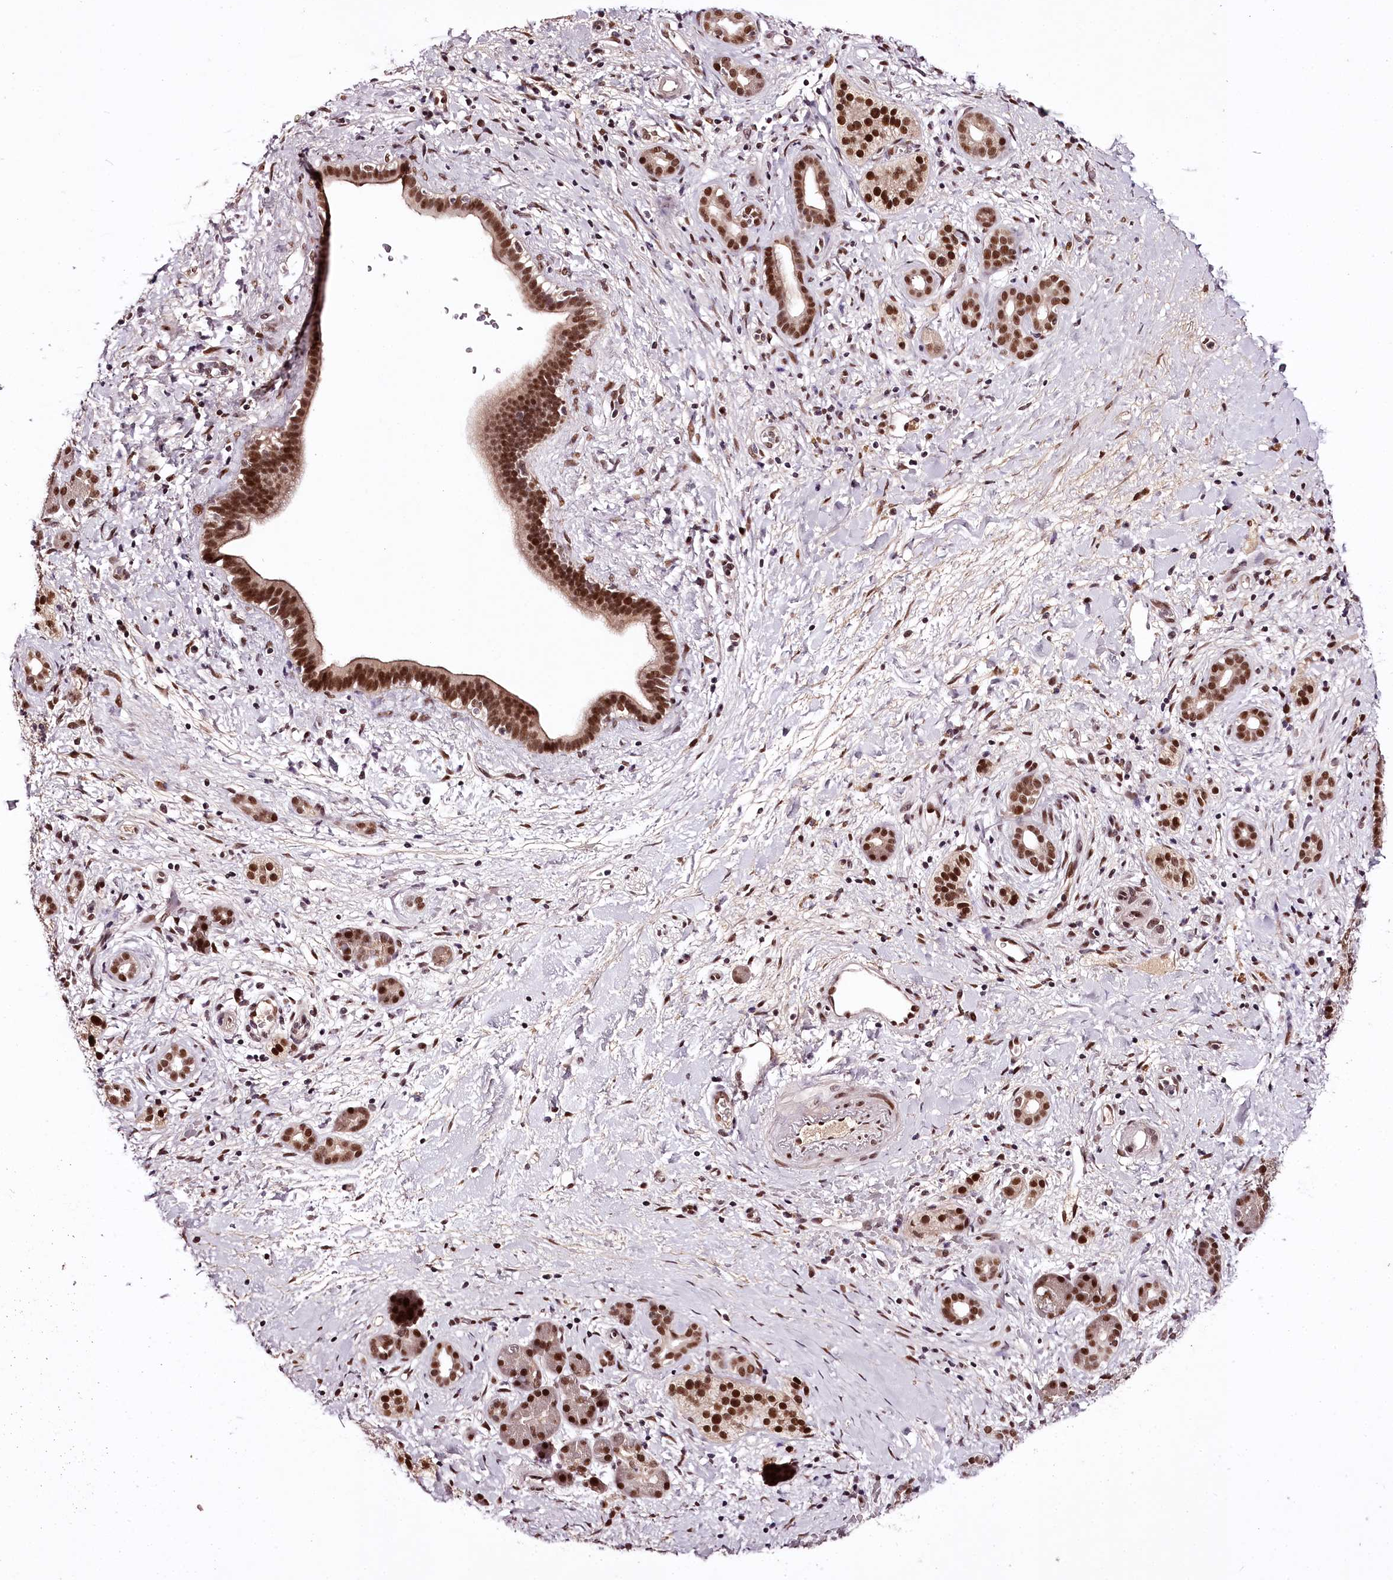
{"staining": {"intensity": "strong", "quantity": ">75%", "location": "nuclear"}, "tissue": "pancreatic cancer", "cell_type": "Tumor cells", "image_type": "cancer", "snomed": [{"axis": "morphology", "description": "Normal tissue, NOS"}, {"axis": "morphology", "description": "Adenocarcinoma, NOS"}, {"axis": "topography", "description": "Pancreas"}, {"axis": "topography", "description": "Peripheral nerve tissue"}], "caption": "Immunohistochemistry photomicrograph of adenocarcinoma (pancreatic) stained for a protein (brown), which demonstrates high levels of strong nuclear positivity in approximately >75% of tumor cells.", "gene": "TTC33", "patient": {"sex": "female", "age": 77}}